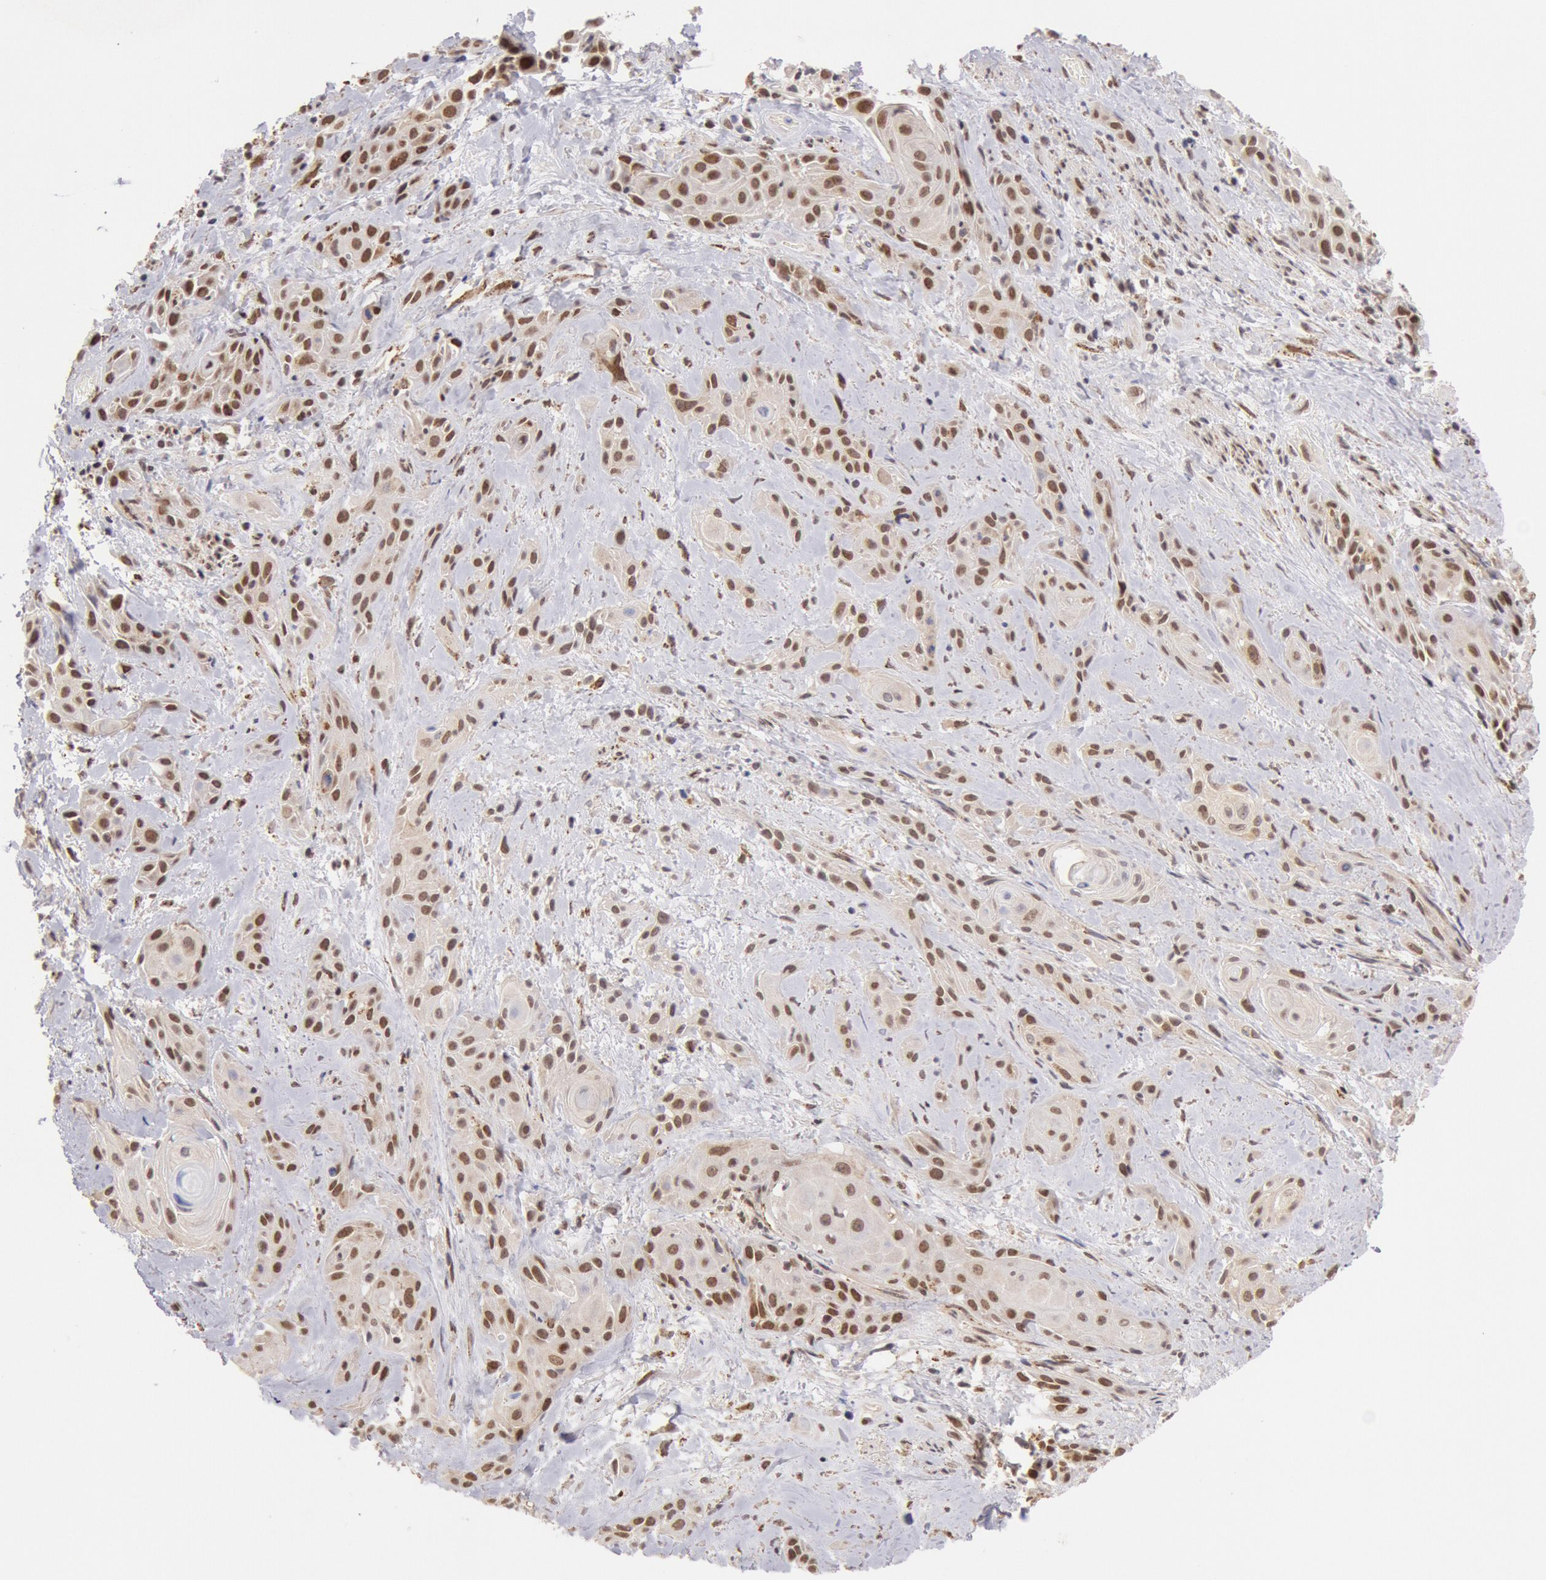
{"staining": {"intensity": "moderate", "quantity": ">75%", "location": "nuclear"}, "tissue": "skin cancer", "cell_type": "Tumor cells", "image_type": "cancer", "snomed": [{"axis": "morphology", "description": "Squamous cell carcinoma, NOS"}, {"axis": "topography", "description": "Skin"}, {"axis": "topography", "description": "Anal"}], "caption": "Skin cancer (squamous cell carcinoma) was stained to show a protein in brown. There is medium levels of moderate nuclear expression in approximately >75% of tumor cells. (brown staining indicates protein expression, while blue staining denotes nuclei).", "gene": "CDKN2B", "patient": {"sex": "male", "age": 64}}